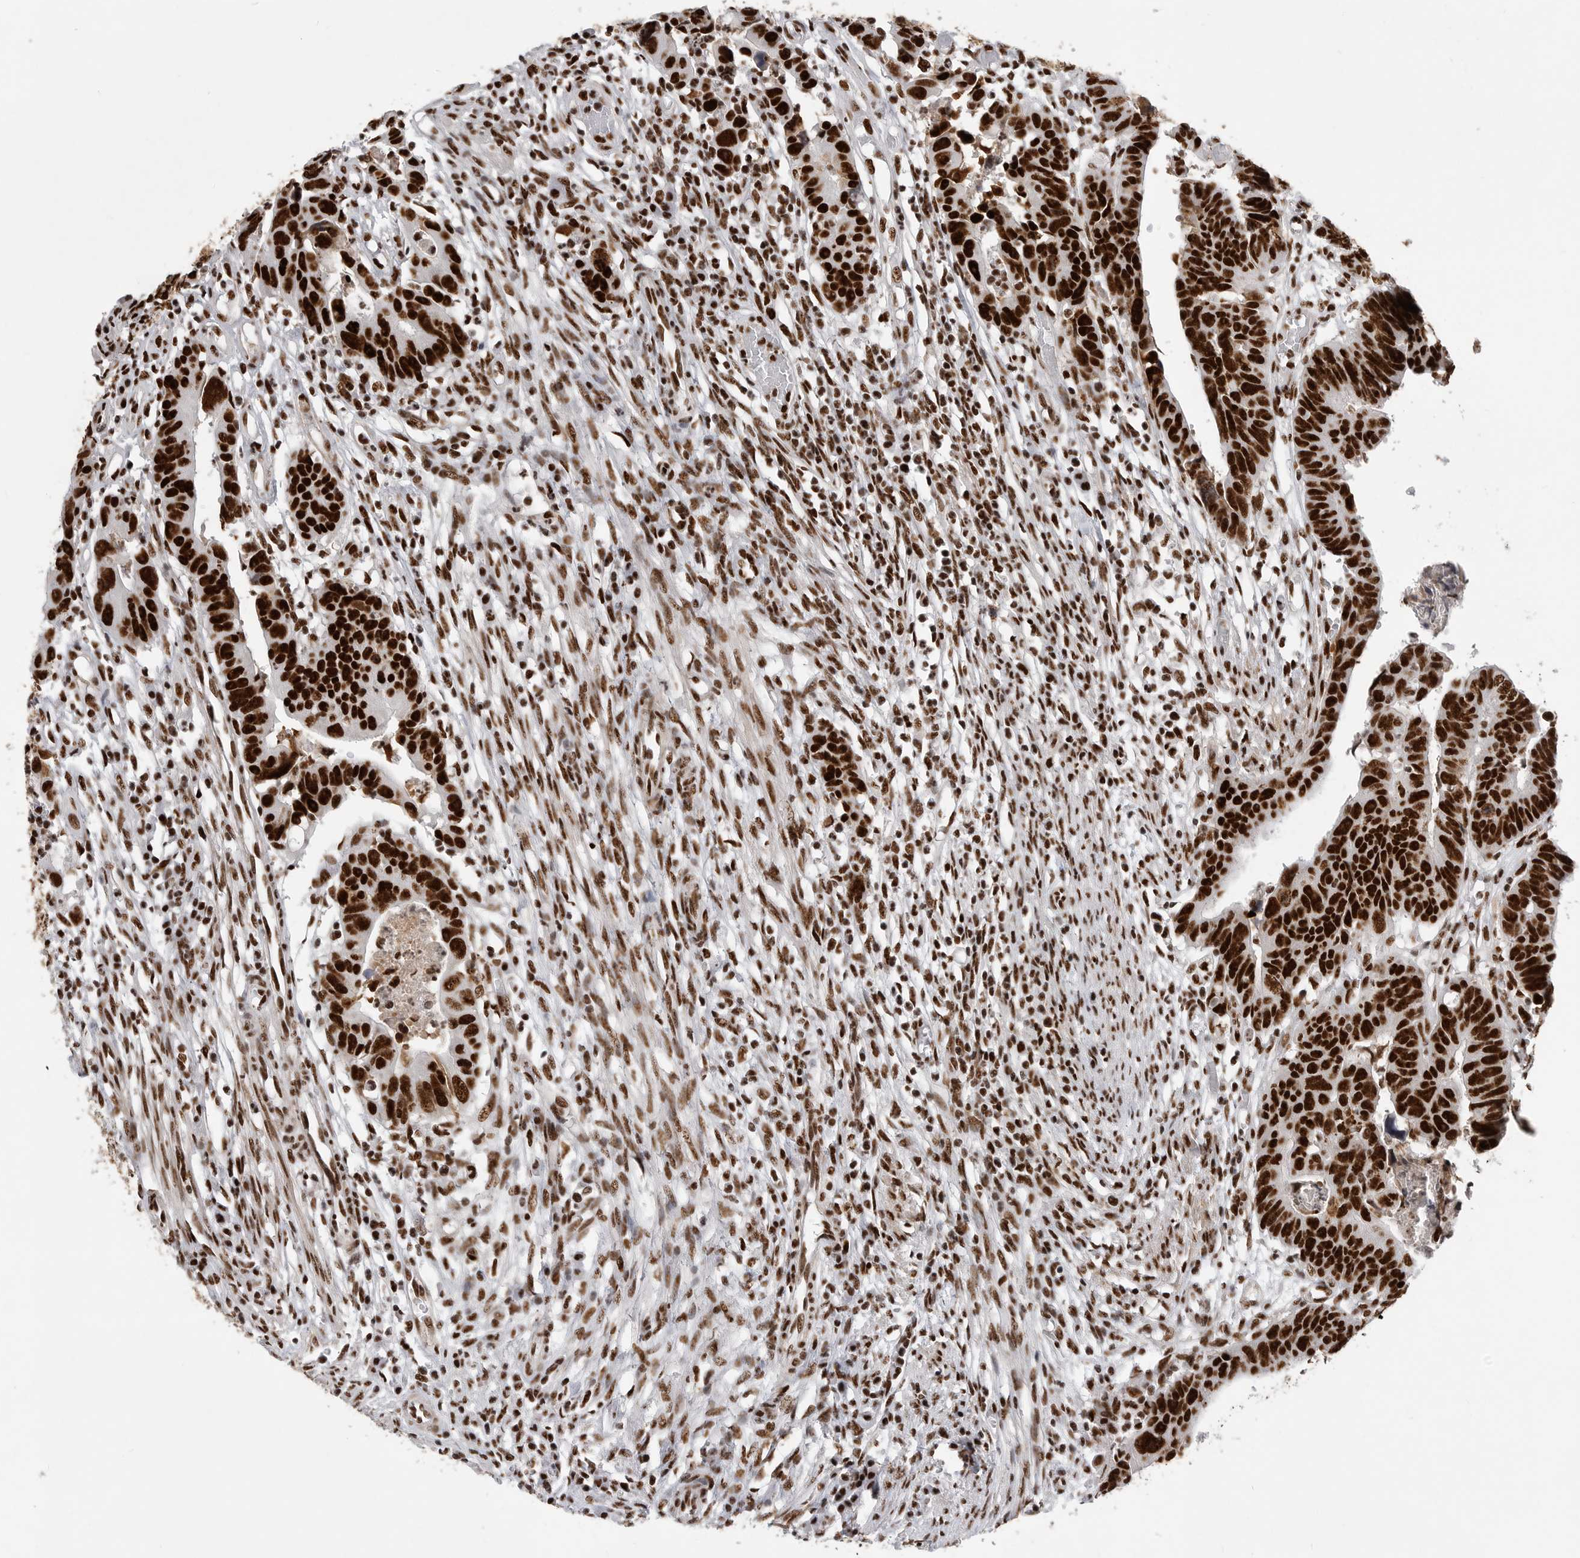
{"staining": {"intensity": "strong", "quantity": ">75%", "location": "nuclear"}, "tissue": "colorectal cancer", "cell_type": "Tumor cells", "image_type": "cancer", "snomed": [{"axis": "morphology", "description": "Adenocarcinoma, NOS"}, {"axis": "topography", "description": "Rectum"}], "caption": "A photomicrograph of colorectal adenocarcinoma stained for a protein displays strong nuclear brown staining in tumor cells.", "gene": "BCLAF1", "patient": {"sex": "female", "age": 65}}